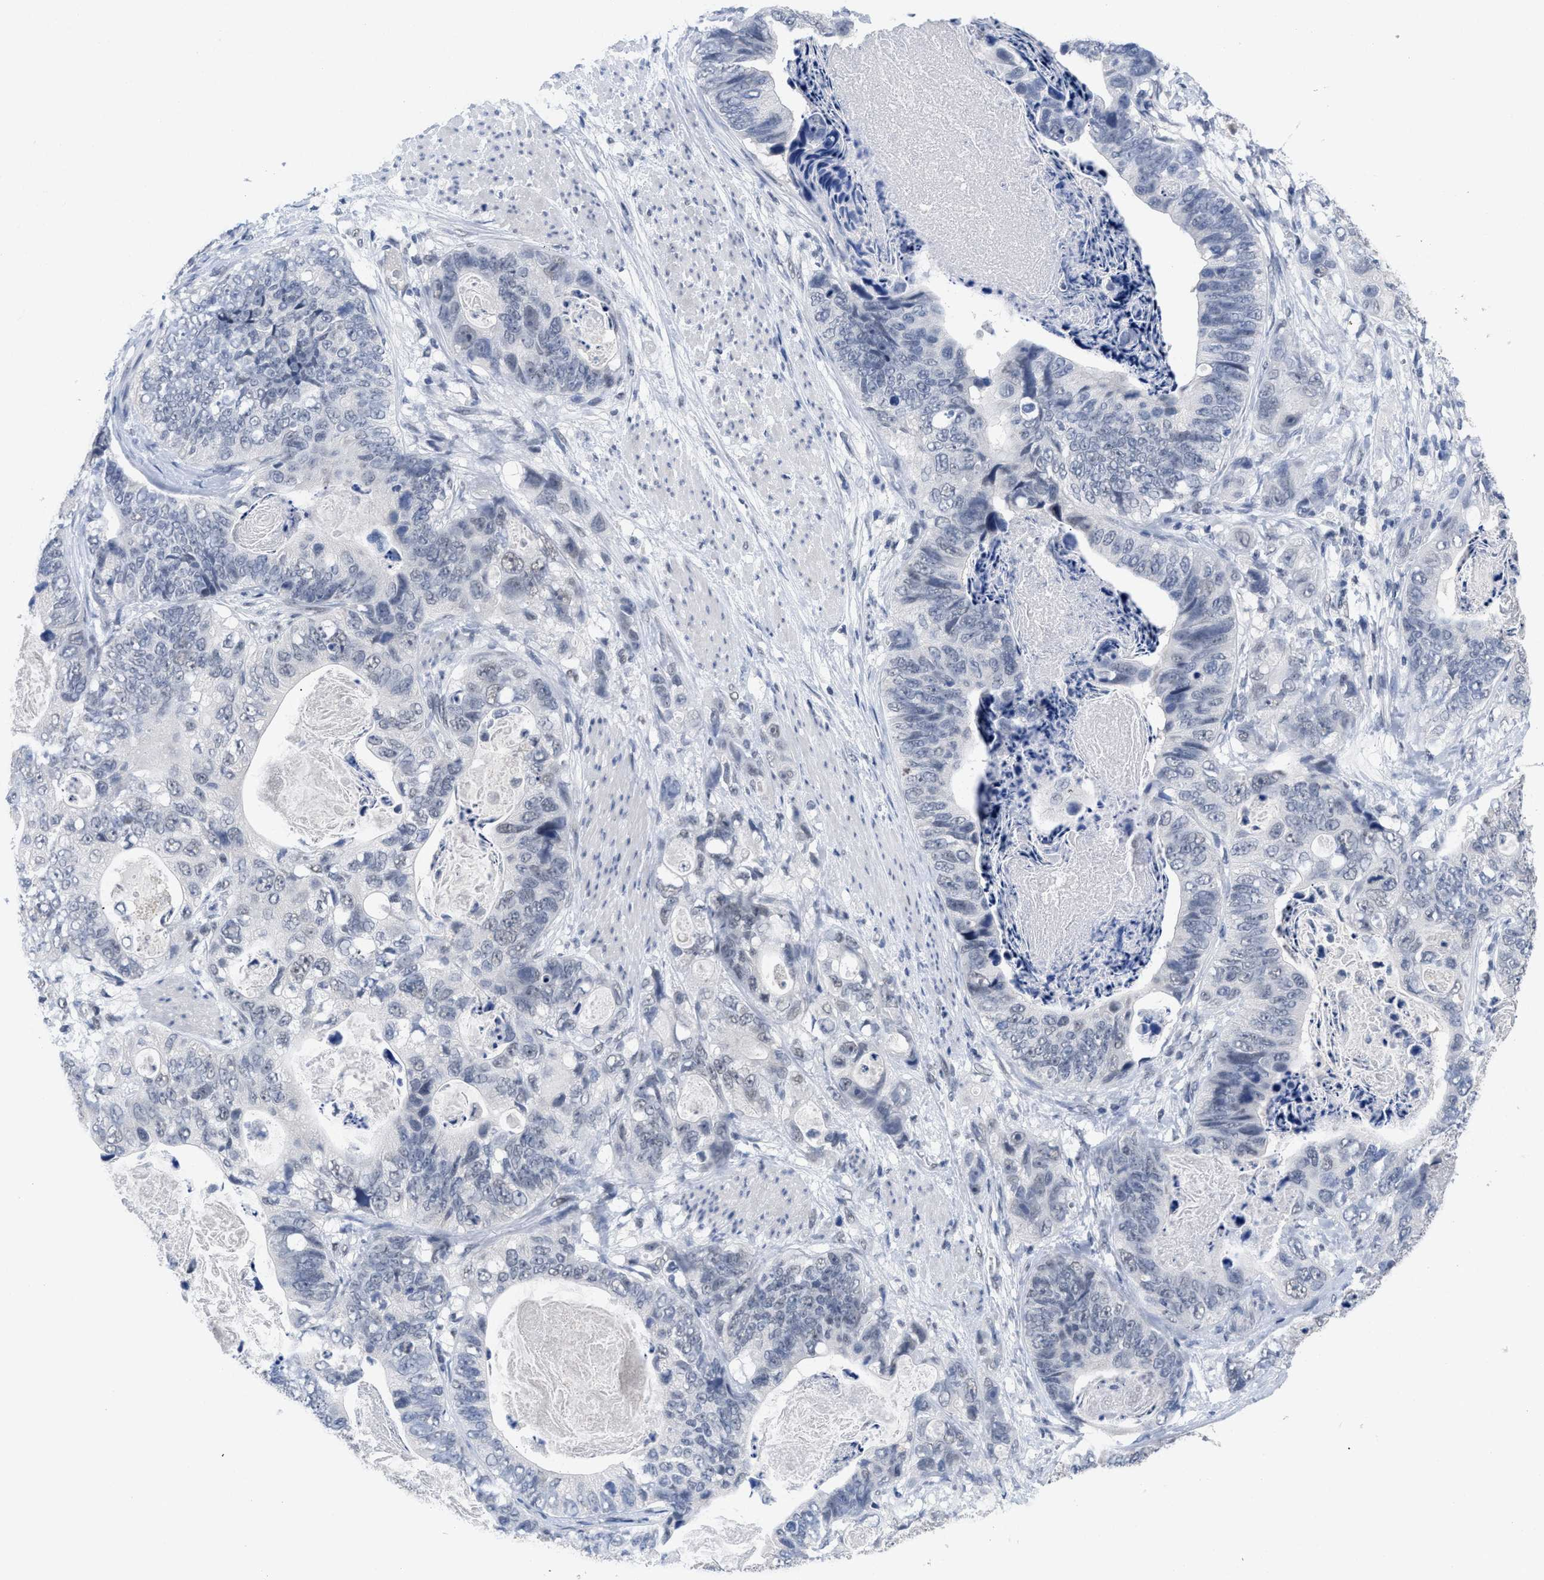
{"staining": {"intensity": "negative", "quantity": "none", "location": "none"}, "tissue": "stomach cancer", "cell_type": "Tumor cells", "image_type": "cancer", "snomed": [{"axis": "morphology", "description": "Adenocarcinoma, NOS"}, {"axis": "topography", "description": "Stomach"}], "caption": "Tumor cells are negative for protein expression in human stomach cancer (adenocarcinoma).", "gene": "GGNBP2", "patient": {"sex": "female", "age": 89}}